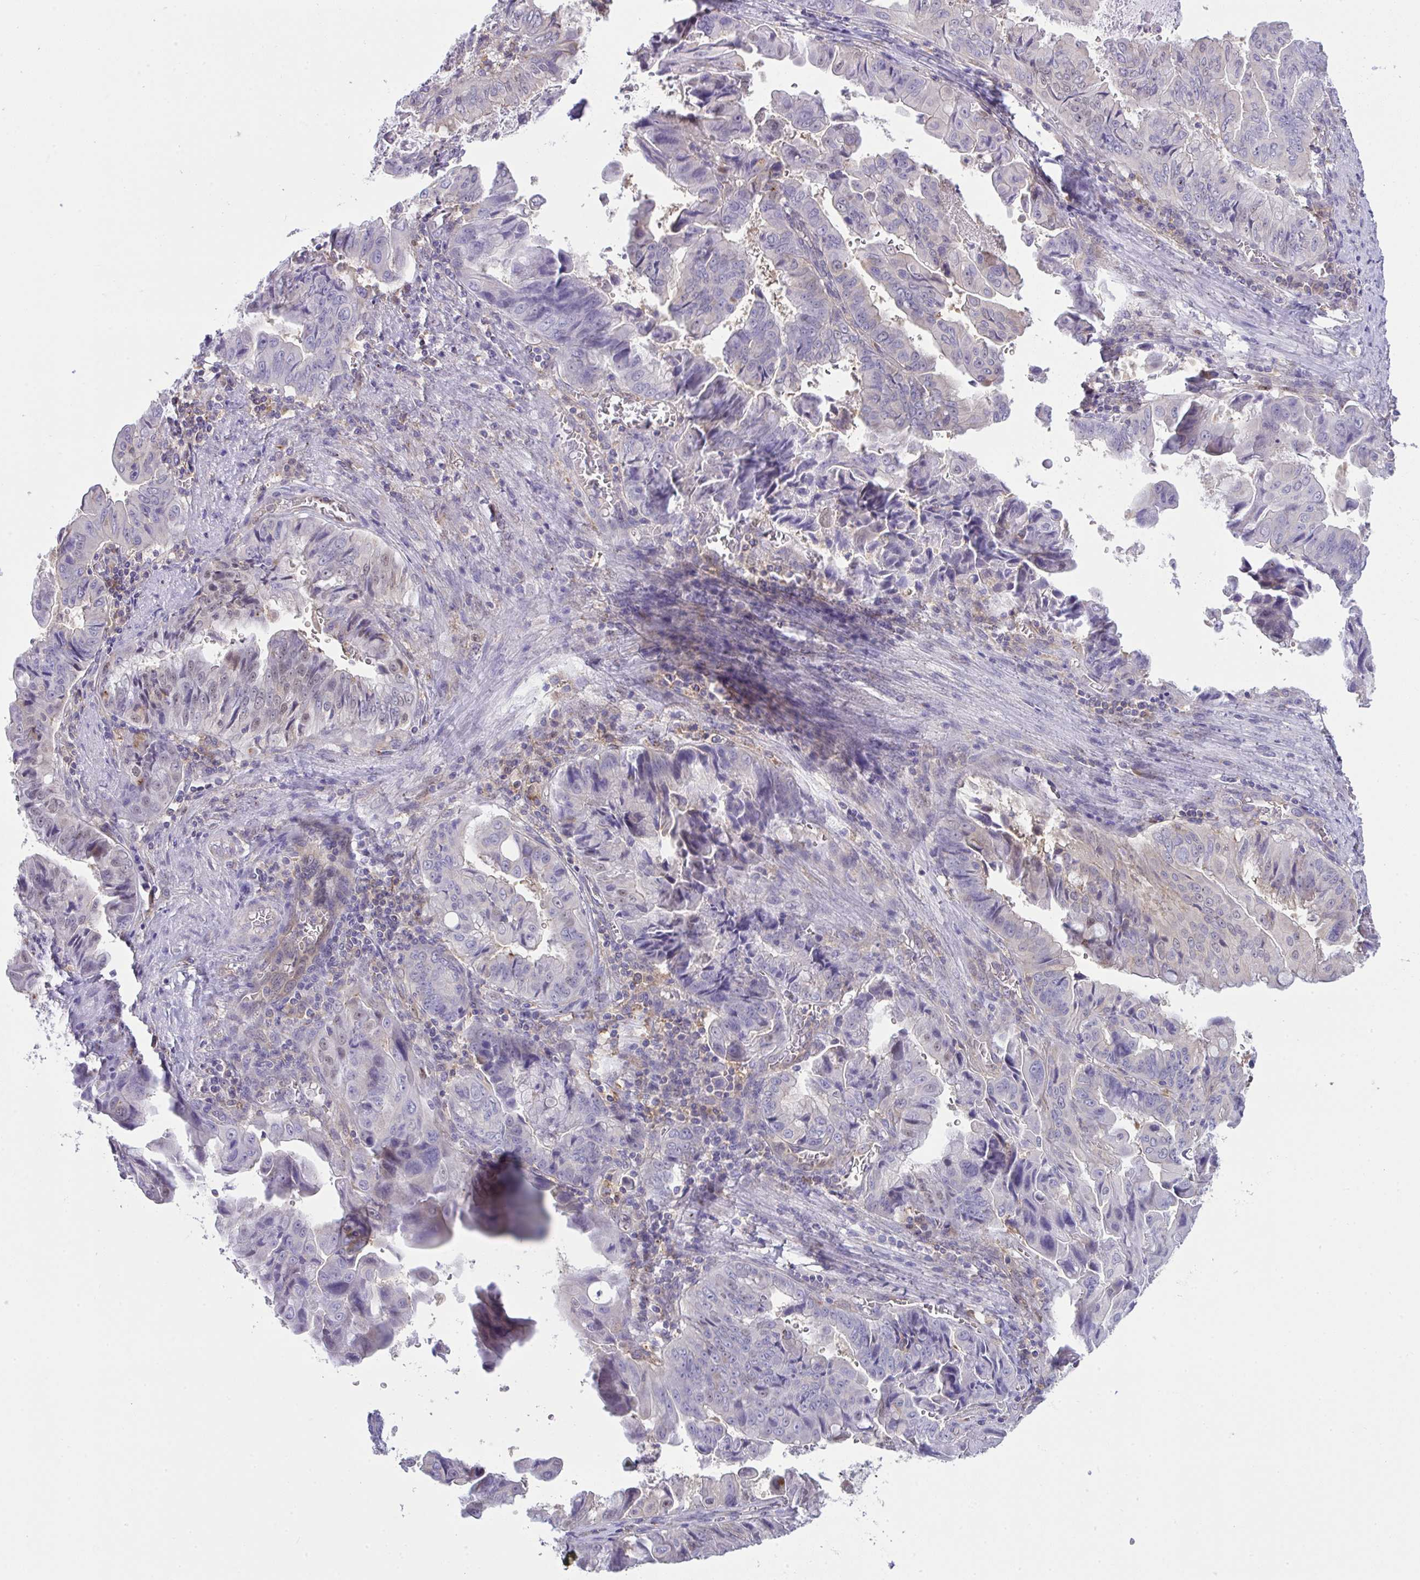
{"staining": {"intensity": "negative", "quantity": "none", "location": "none"}, "tissue": "stomach cancer", "cell_type": "Tumor cells", "image_type": "cancer", "snomed": [{"axis": "morphology", "description": "Adenocarcinoma, NOS"}, {"axis": "topography", "description": "Stomach, upper"}], "caption": "Immunohistochemical staining of stomach adenocarcinoma displays no significant staining in tumor cells.", "gene": "ALDH16A1", "patient": {"sex": "male", "age": 80}}